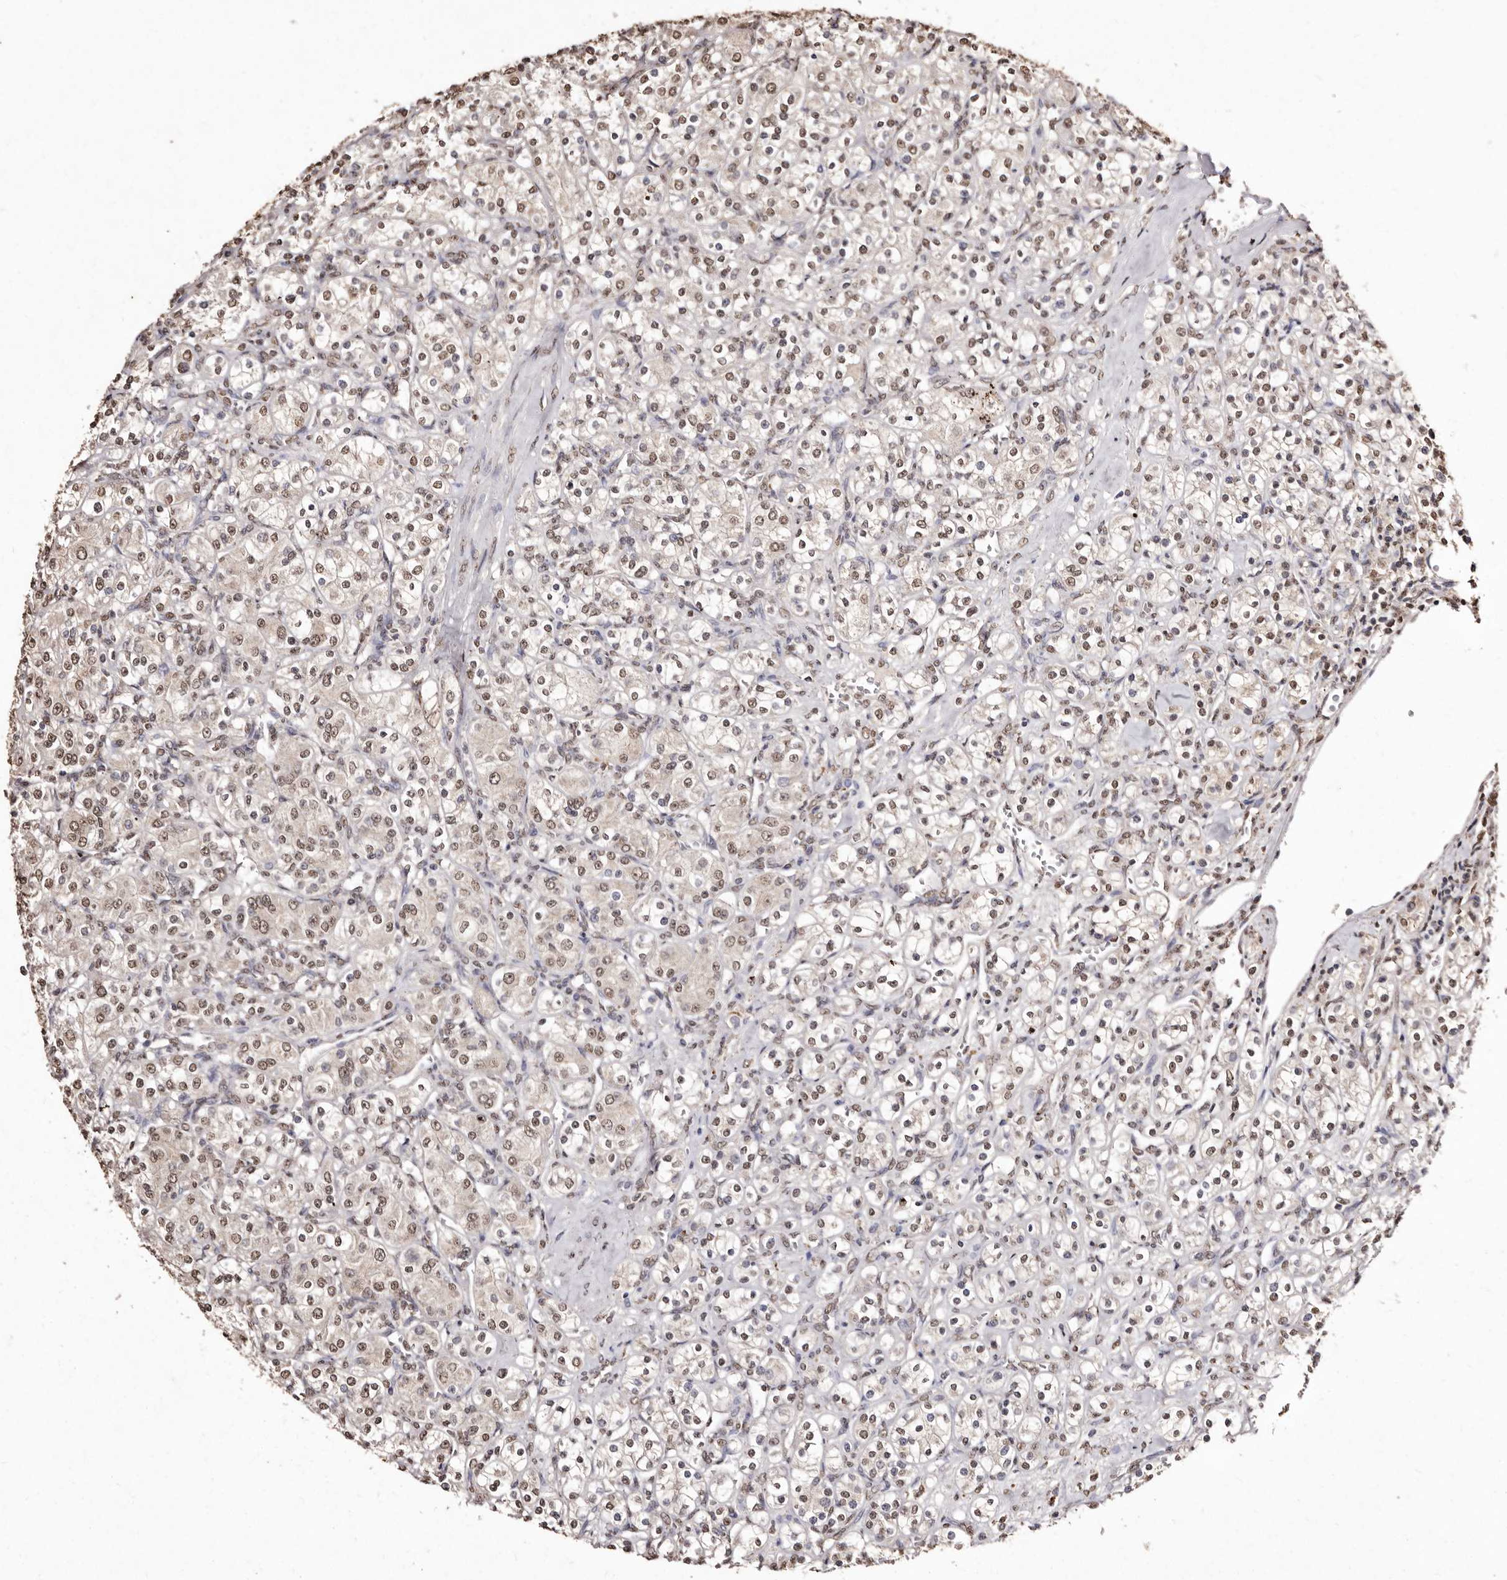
{"staining": {"intensity": "moderate", "quantity": ">75%", "location": "nuclear"}, "tissue": "renal cancer", "cell_type": "Tumor cells", "image_type": "cancer", "snomed": [{"axis": "morphology", "description": "Adenocarcinoma, NOS"}, {"axis": "topography", "description": "Kidney"}], "caption": "Protein expression analysis of renal adenocarcinoma shows moderate nuclear expression in approximately >75% of tumor cells.", "gene": "ERBB4", "patient": {"sex": "male", "age": 77}}